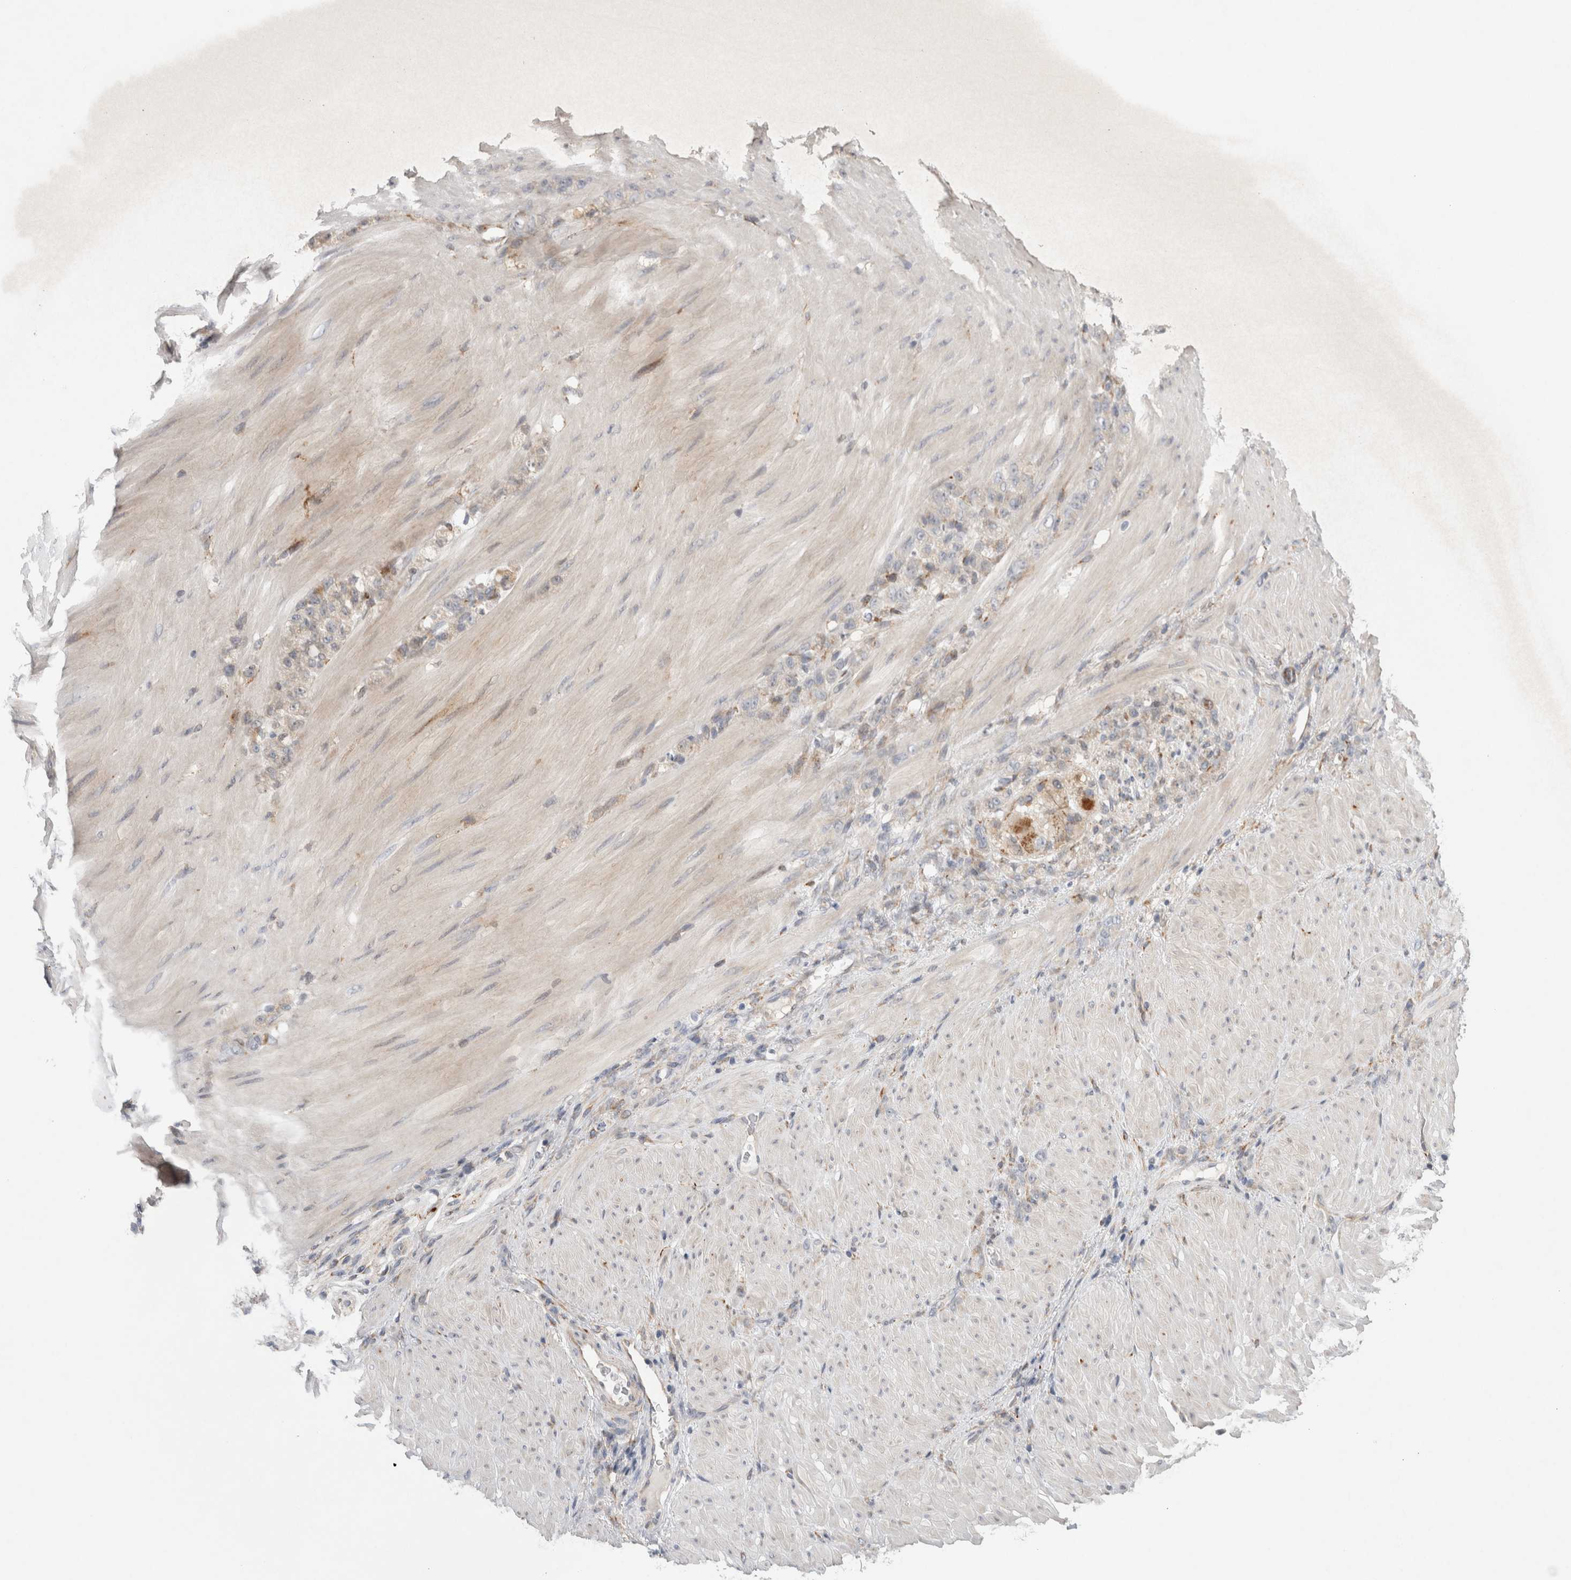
{"staining": {"intensity": "weak", "quantity": "<25%", "location": "cytoplasmic/membranous"}, "tissue": "stomach cancer", "cell_type": "Tumor cells", "image_type": "cancer", "snomed": [{"axis": "morphology", "description": "Normal tissue, NOS"}, {"axis": "morphology", "description": "Adenocarcinoma, NOS"}, {"axis": "topography", "description": "Stomach"}], "caption": "Protein analysis of adenocarcinoma (stomach) displays no significant positivity in tumor cells. (Stains: DAB (3,3'-diaminobenzidine) IHC with hematoxylin counter stain, Microscopy: brightfield microscopy at high magnification).", "gene": "TRMT9B", "patient": {"sex": "male", "age": 82}}